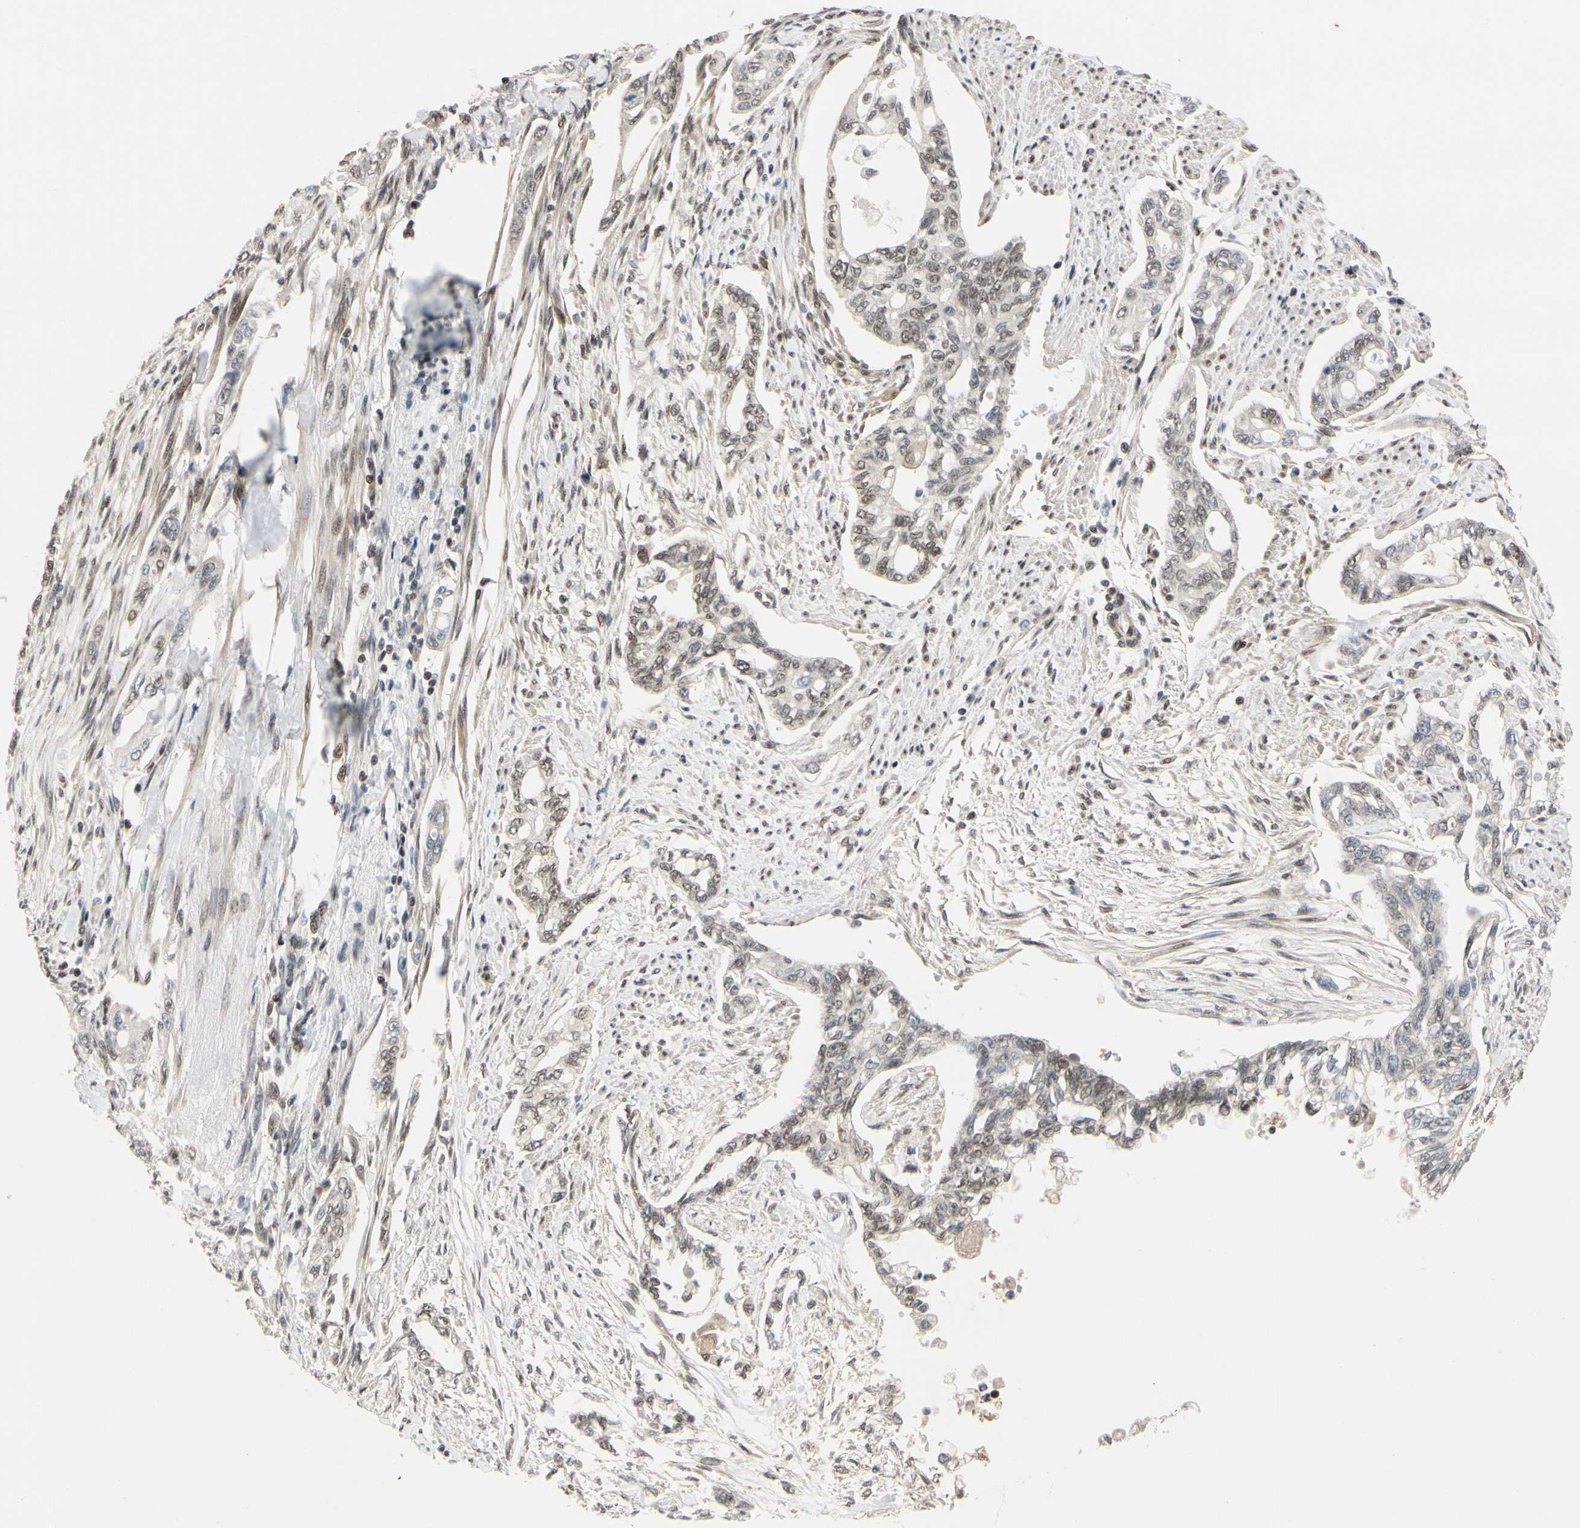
{"staining": {"intensity": "weak", "quantity": "25%-75%", "location": "nuclear"}, "tissue": "pancreatic cancer", "cell_type": "Tumor cells", "image_type": "cancer", "snomed": [{"axis": "morphology", "description": "Normal tissue, NOS"}, {"axis": "topography", "description": "Pancreas"}], "caption": "IHC histopathology image of pancreatic cancer stained for a protein (brown), which displays low levels of weak nuclear staining in approximately 25%-75% of tumor cells.", "gene": "TAF4", "patient": {"sex": "male", "age": 42}}